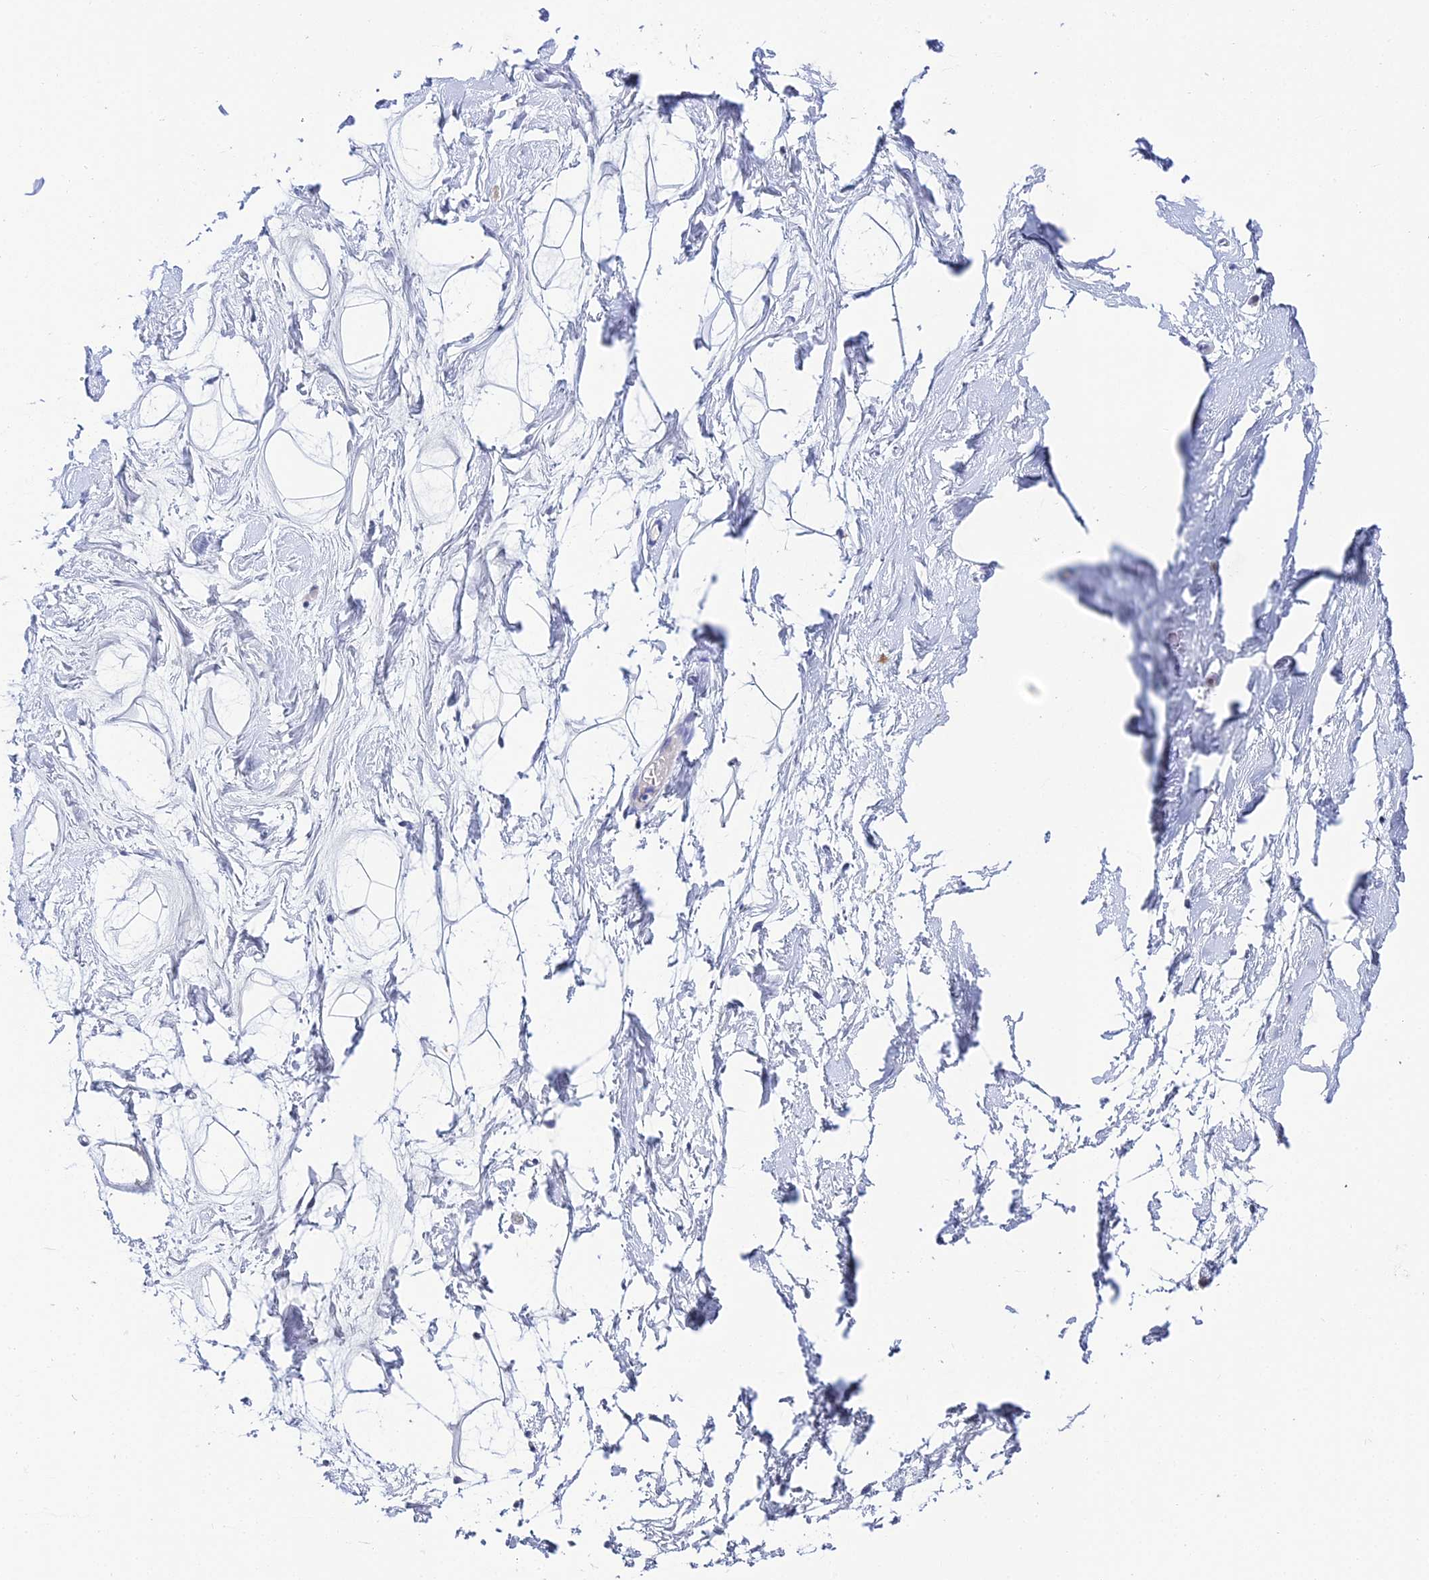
{"staining": {"intensity": "negative", "quantity": "none", "location": "none"}, "tissue": "breast", "cell_type": "Adipocytes", "image_type": "normal", "snomed": [{"axis": "morphology", "description": "Normal tissue, NOS"}, {"axis": "morphology", "description": "Adenoma, NOS"}, {"axis": "topography", "description": "Breast"}], "caption": "This histopathology image is of benign breast stained with immunohistochemistry (IHC) to label a protein in brown with the nuclei are counter-stained blue. There is no positivity in adipocytes.", "gene": "PLPP4", "patient": {"sex": "female", "age": 23}}